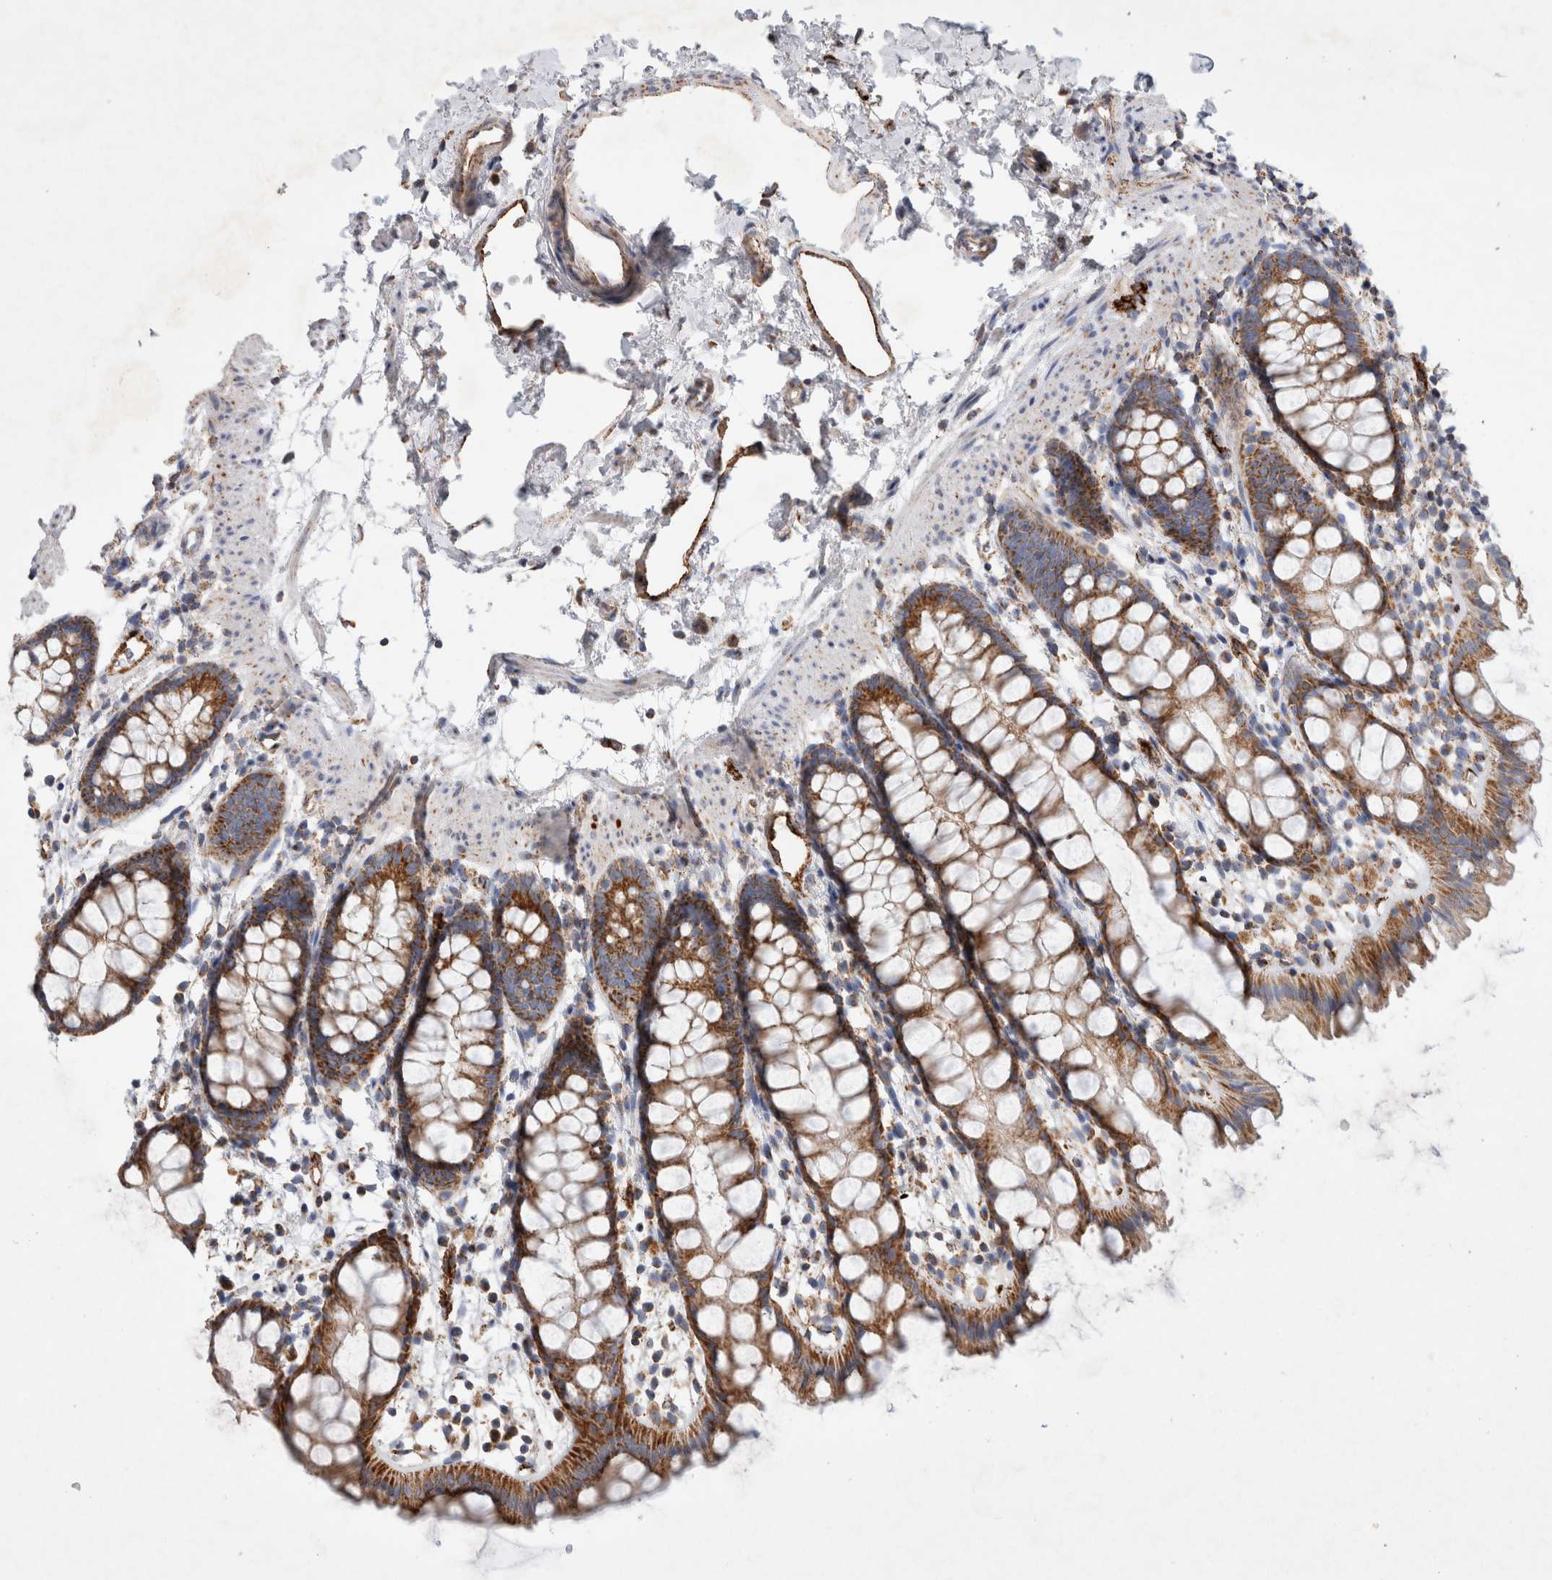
{"staining": {"intensity": "moderate", "quantity": ">75%", "location": "cytoplasmic/membranous"}, "tissue": "rectum", "cell_type": "Glandular cells", "image_type": "normal", "snomed": [{"axis": "morphology", "description": "Normal tissue, NOS"}, {"axis": "topography", "description": "Rectum"}], "caption": "Immunohistochemical staining of normal rectum shows medium levels of moderate cytoplasmic/membranous positivity in about >75% of glandular cells.", "gene": "IARS2", "patient": {"sex": "female", "age": 65}}